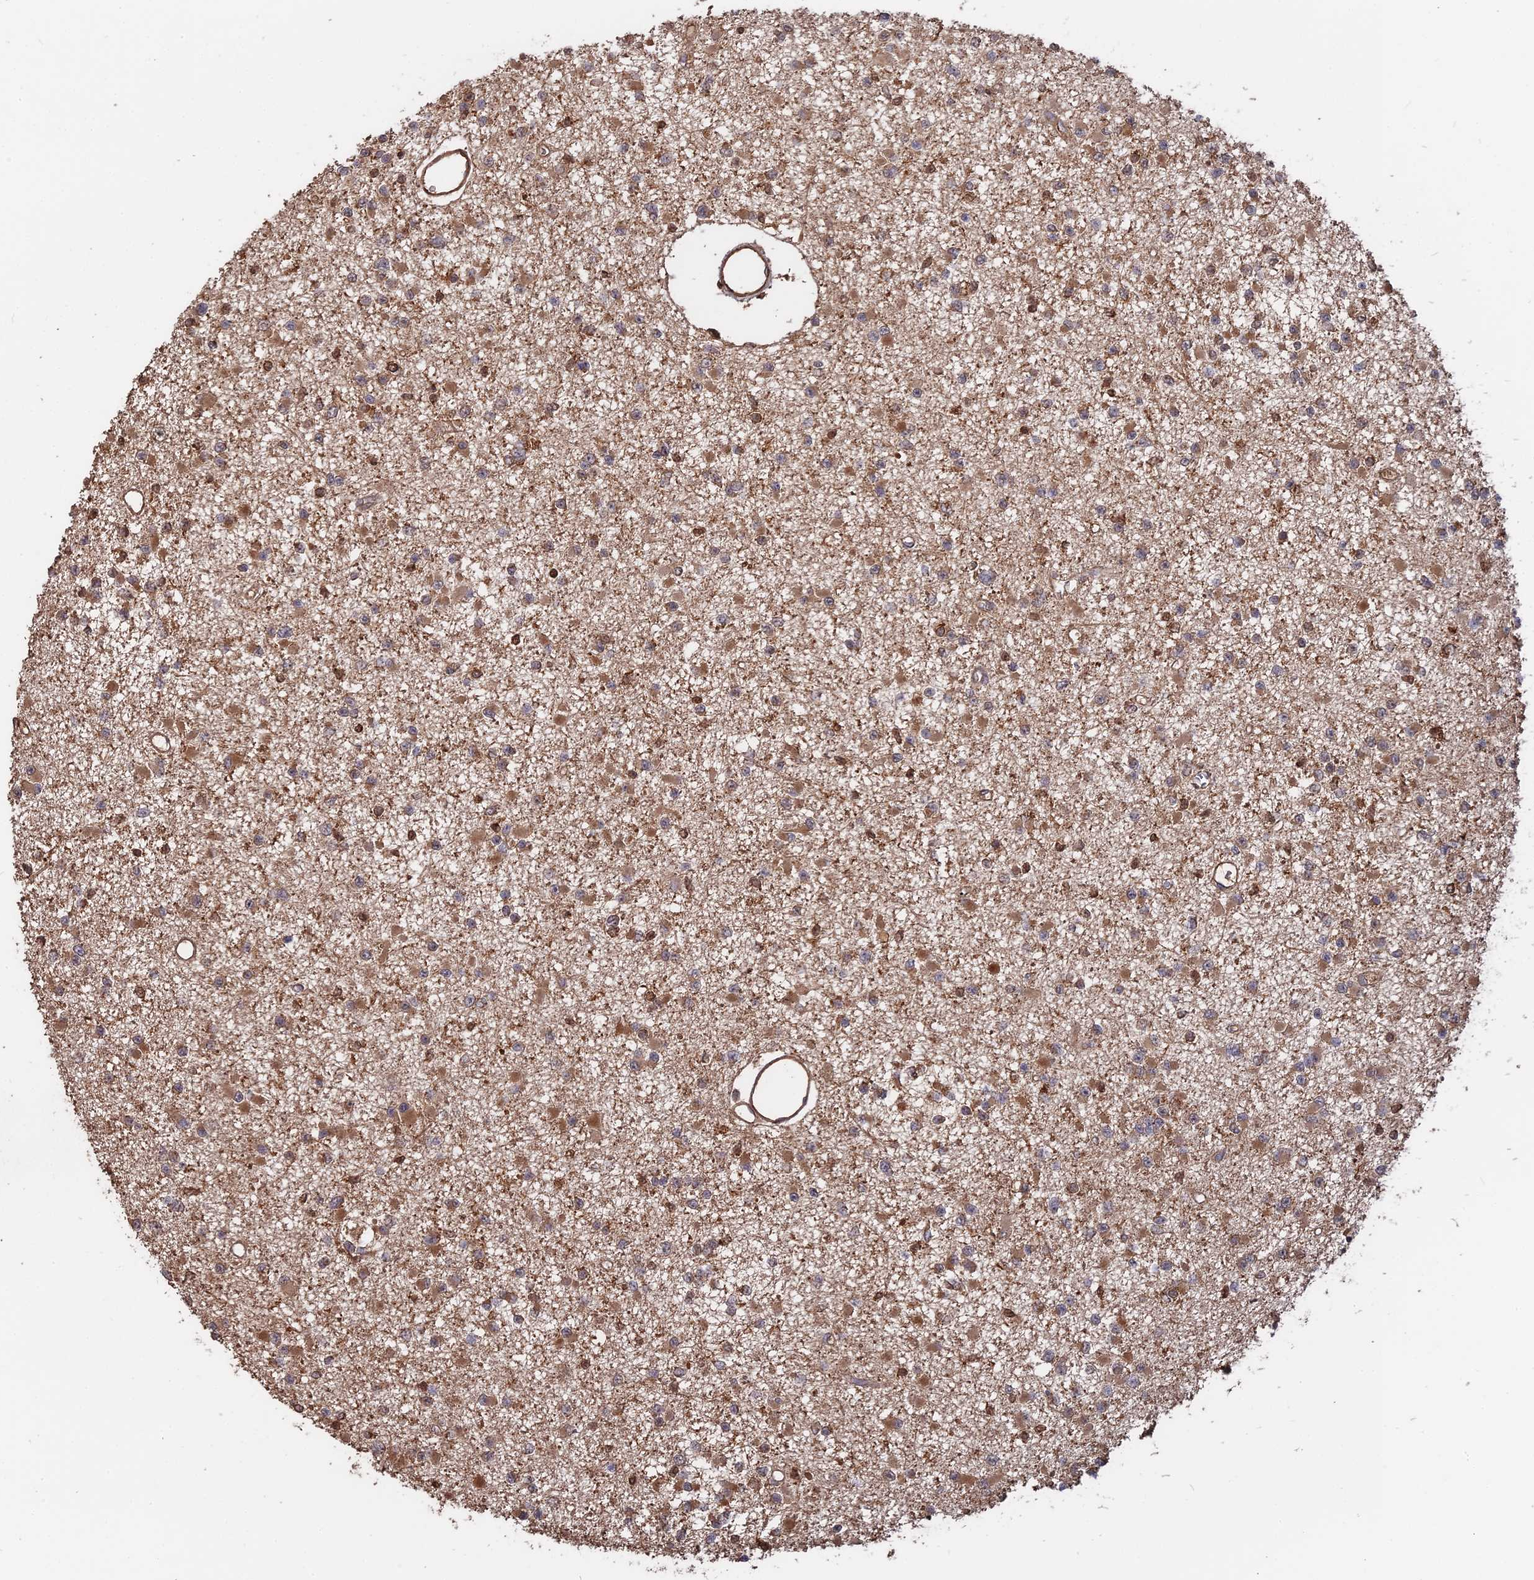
{"staining": {"intensity": "moderate", "quantity": "25%-75%", "location": "cytoplasmic/membranous"}, "tissue": "glioma", "cell_type": "Tumor cells", "image_type": "cancer", "snomed": [{"axis": "morphology", "description": "Glioma, malignant, Low grade"}, {"axis": "topography", "description": "Brain"}], "caption": "There is medium levels of moderate cytoplasmic/membranous staining in tumor cells of glioma, as demonstrated by immunohistochemical staining (brown color).", "gene": "SAC3D1", "patient": {"sex": "female", "age": 22}}